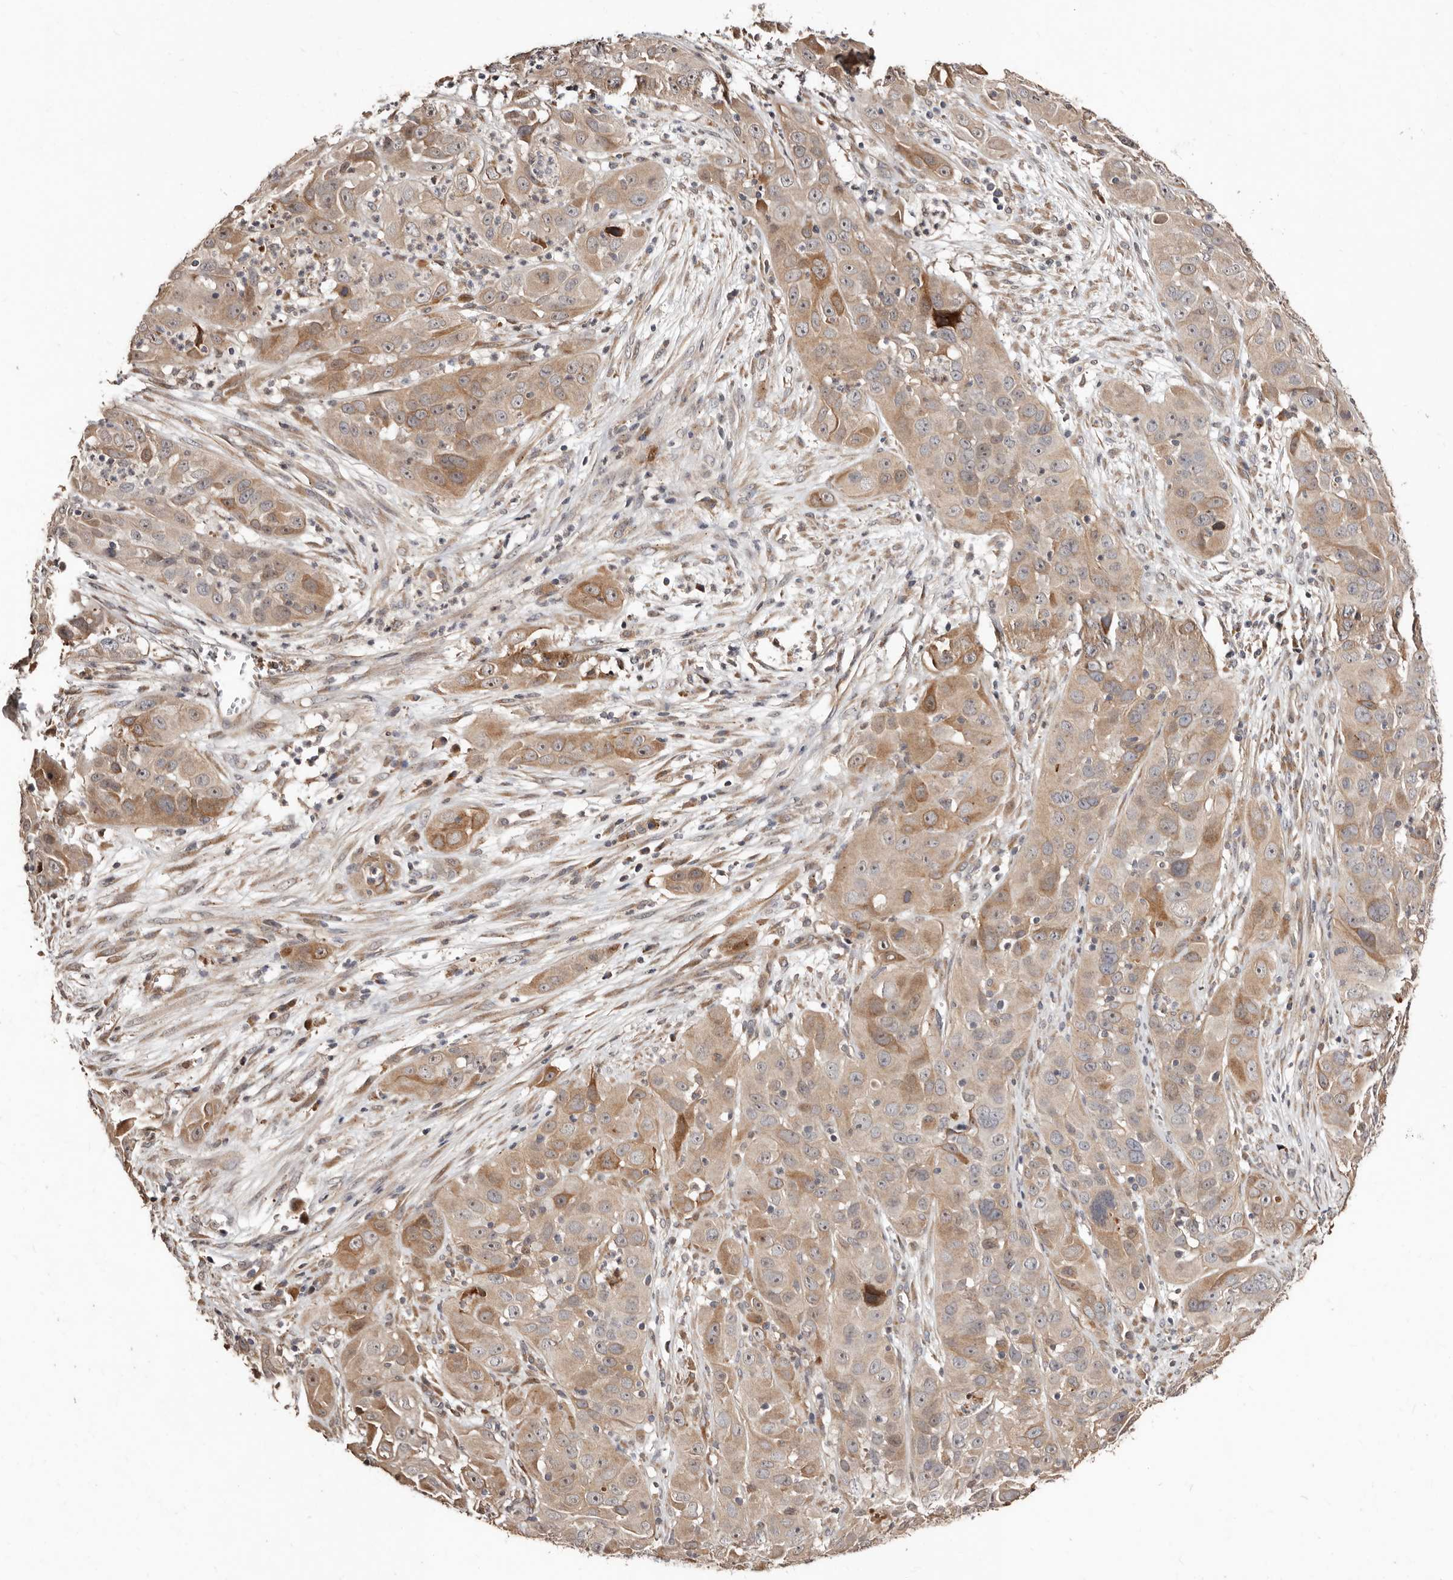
{"staining": {"intensity": "moderate", "quantity": "25%-75%", "location": "cytoplasmic/membranous"}, "tissue": "cervical cancer", "cell_type": "Tumor cells", "image_type": "cancer", "snomed": [{"axis": "morphology", "description": "Squamous cell carcinoma, NOS"}, {"axis": "topography", "description": "Cervix"}], "caption": "Immunohistochemistry (IHC) (DAB) staining of cervical squamous cell carcinoma exhibits moderate cytoplasmic/membranous protein staining in approximately 25%-75% of tumor cells.", "gene": "APOL6", "patient": {"sex": "female", "age": 32}}